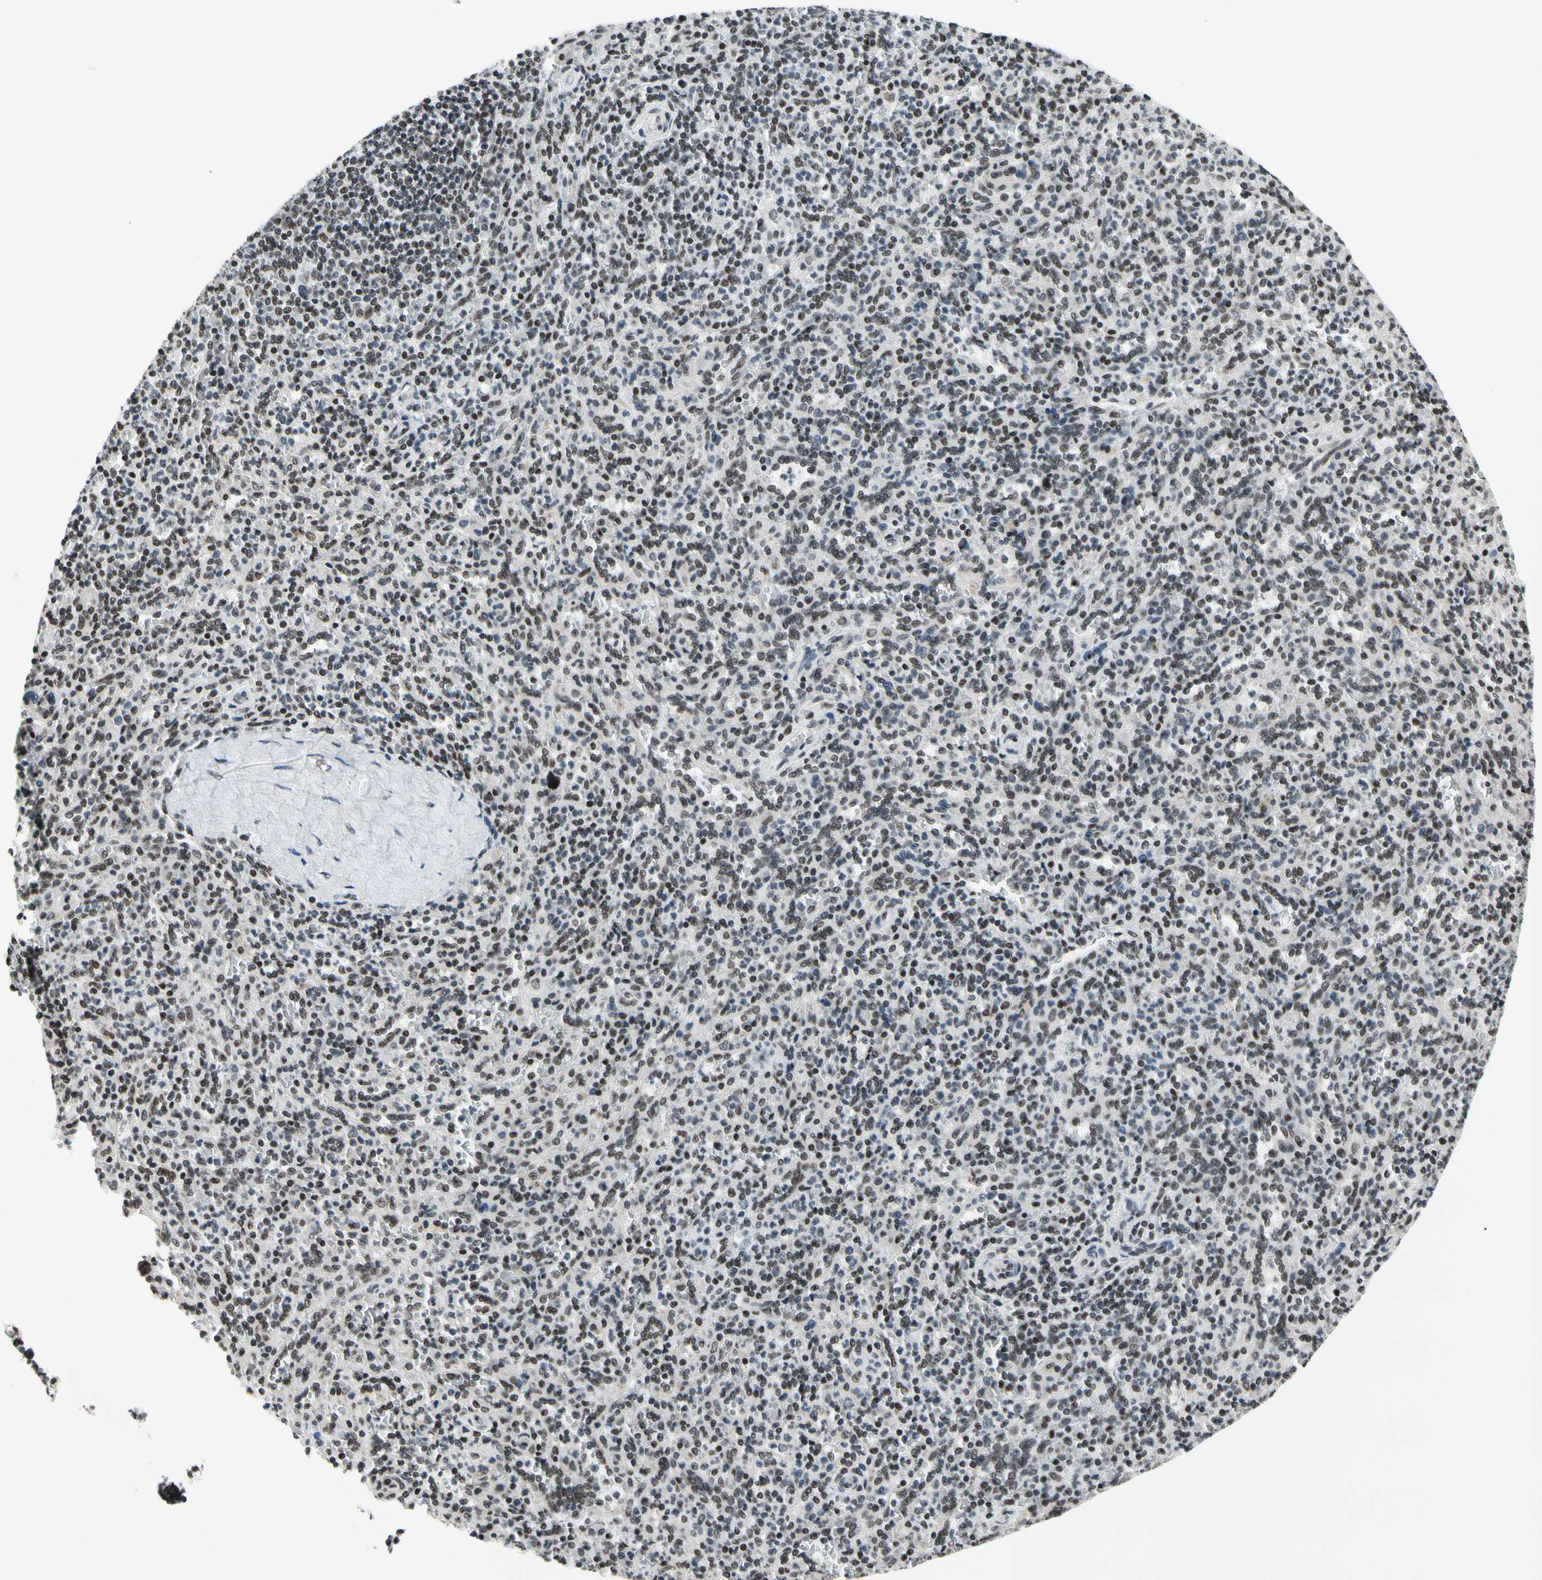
{"staining": {"intensity": "weak", "quantity": "25%-75%", "location": "nuclear"}, "tissue": "spleen", "cell_type": "Cells in red pulp", "image_type": "normal", "snomed": [{"axis": "morphology", "description": "Normal tissue, NOS"}, {"axis": "topography", "description": "Spleen"}], "caption": "A histopathology image of spleen stained for a protein reveals weak nuclear brown staining in cells in red pulp. The protein of interest is shown in brown color, while the nuclei are stained blue.", "gene": "RECQL", "patient": {"sex": "male", "age": 36}}